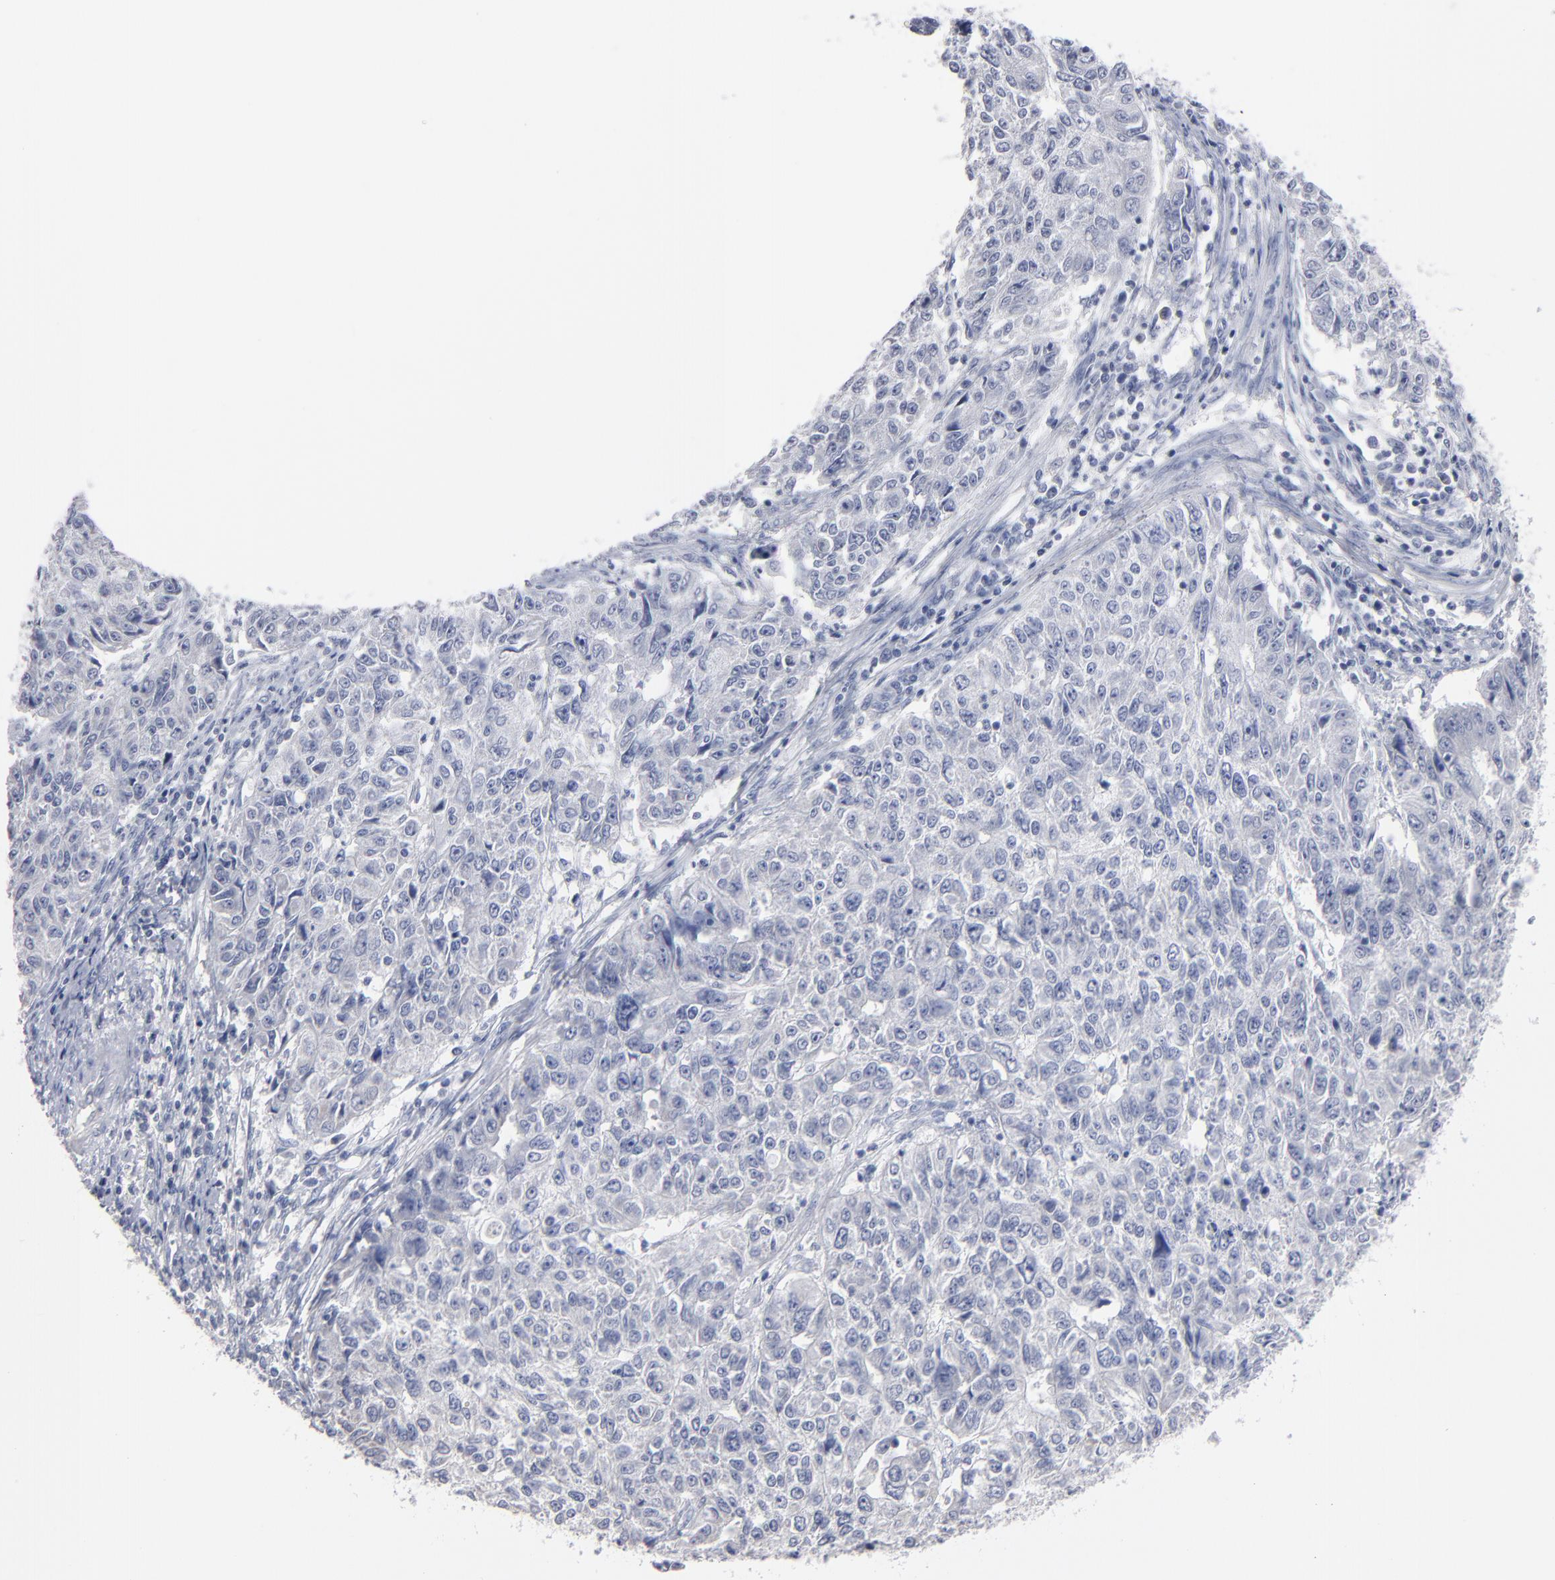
{"staining": {"intensity": "negative", "quantity": "none", "location": "none"}, "tissue": "endometrial cancer", "cell_type": "Tumor cells", "image_type": "cancer", "snomed": [{"axis": "morphology", "description": "Adenocarcinoma, NOS"}, {"axis": "topography", "description": "Endometrium"}], "caption": "This is an IHC micrograph of adenocarcinoma (endometrial). There is no positivity in tumor cells.", "gene": "RPH3A", "patient": {"sex": "female", "age": 42}}